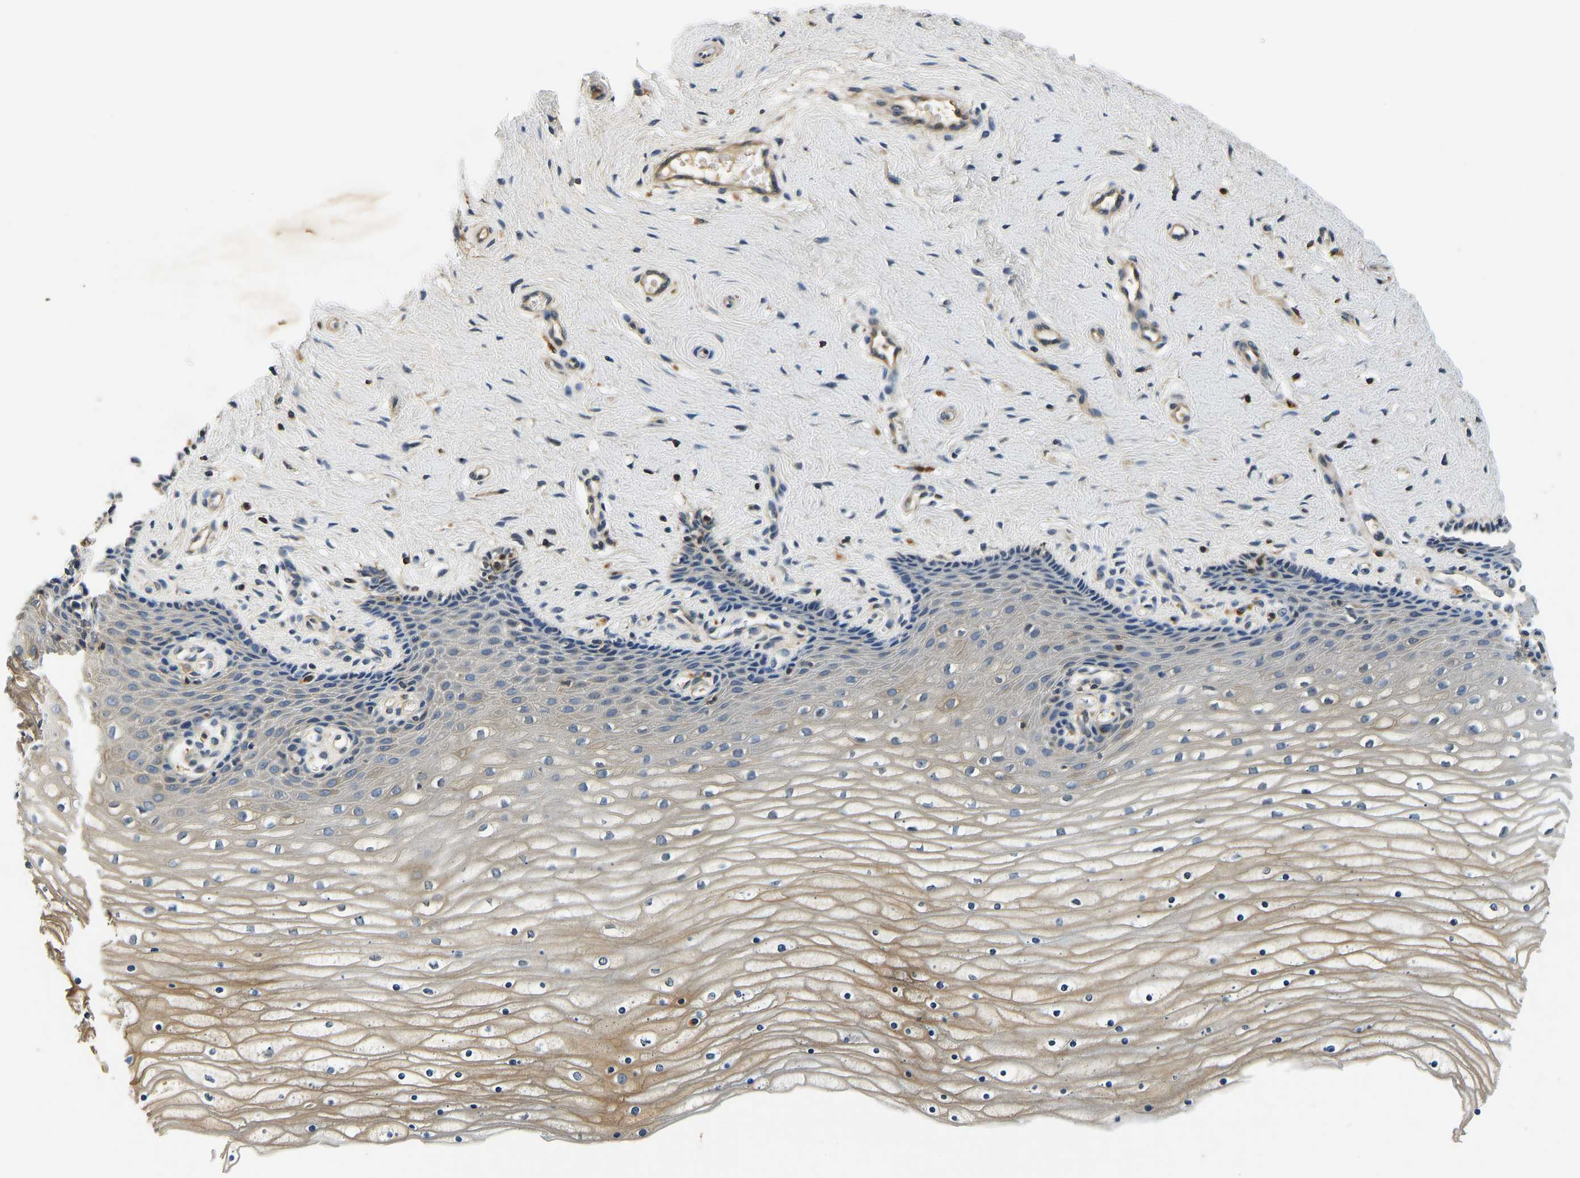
{"staining": {"intensity": "moderate", "quantity": "<25%", "location": "cytoplasmic/membranous"}, "tissue": "cervix", "cell_type": "Squamous epithelial cells", "image_type": "normal", "snomed": [{"axis": "morphology", "description": "Normal tissue, NOS"}, {"axis": "topography", "description": "Cervix"}], "caption": "A brown stain labels moderate cytoplasmic/membranous staining of a protein in squamous epithelial cells of unremarkable human cervix. Using DAB (brown) and hematoxylin (blue) stains, captured at high magnification using brightfield microscopy.", "gene": "RESF1", "patient": {"sex": "female", "age": 39}}